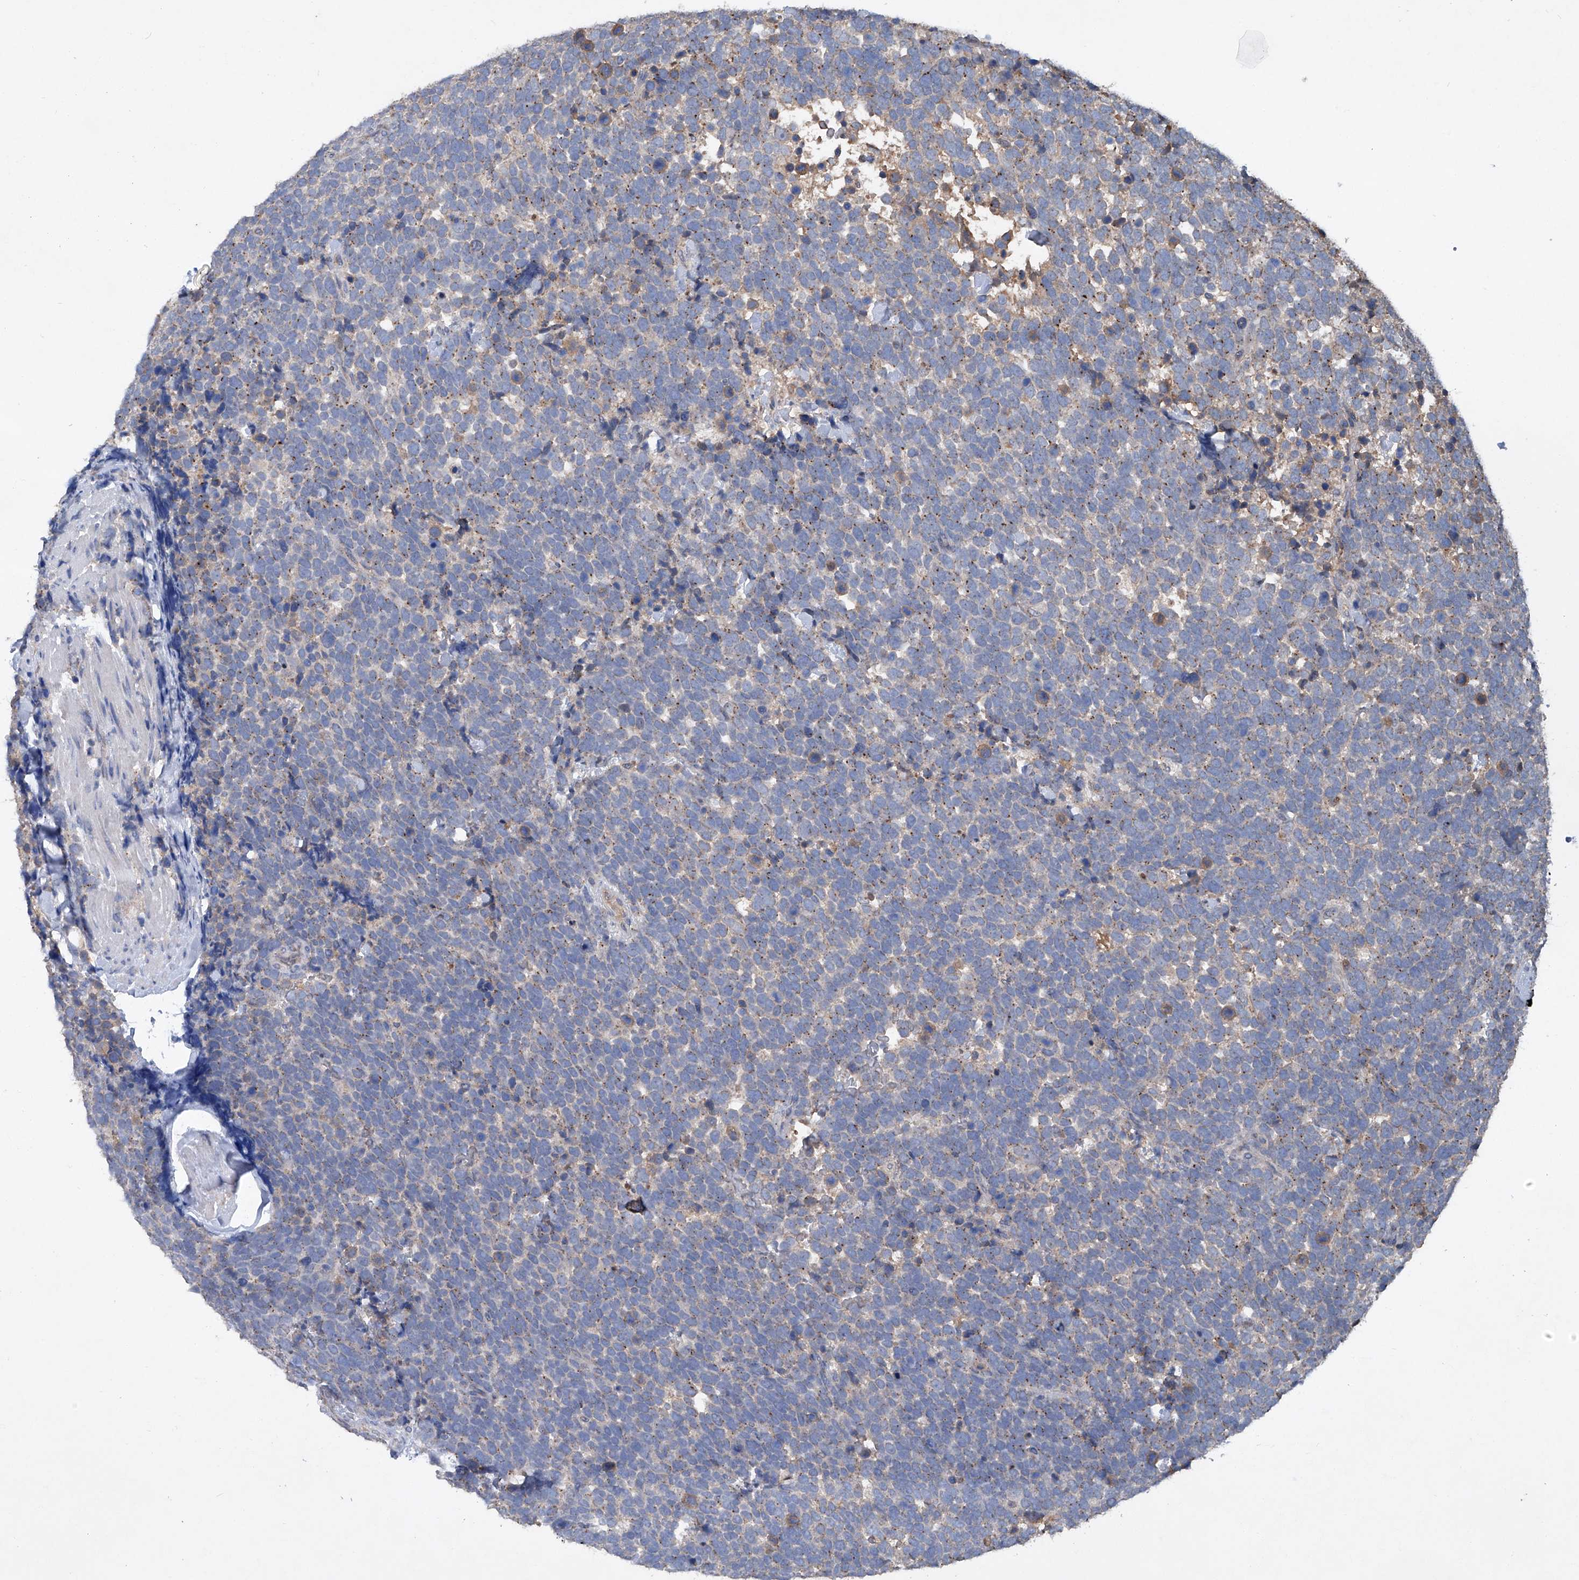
{"staining": {"intensity": "negative", "quantity": "none", "location": "none"}, "tissue": "urothelial cancer", "cell_type": "Tumor cells", "image_type": "cancer", "snomed": [{"axis": "morphology", "description": "Urothelial carcinoma, High grade"}, {"axis": "topography", "description": "Urinary bladder"}], "caption": "High power microscopy photomicrograph of an IHC histopathology image of urothelial carcinoma (high-grade), revealing no significant staining in tumor cells.", "gene": "PCSK5", "patient": {"sex": "female", "age": 82}}